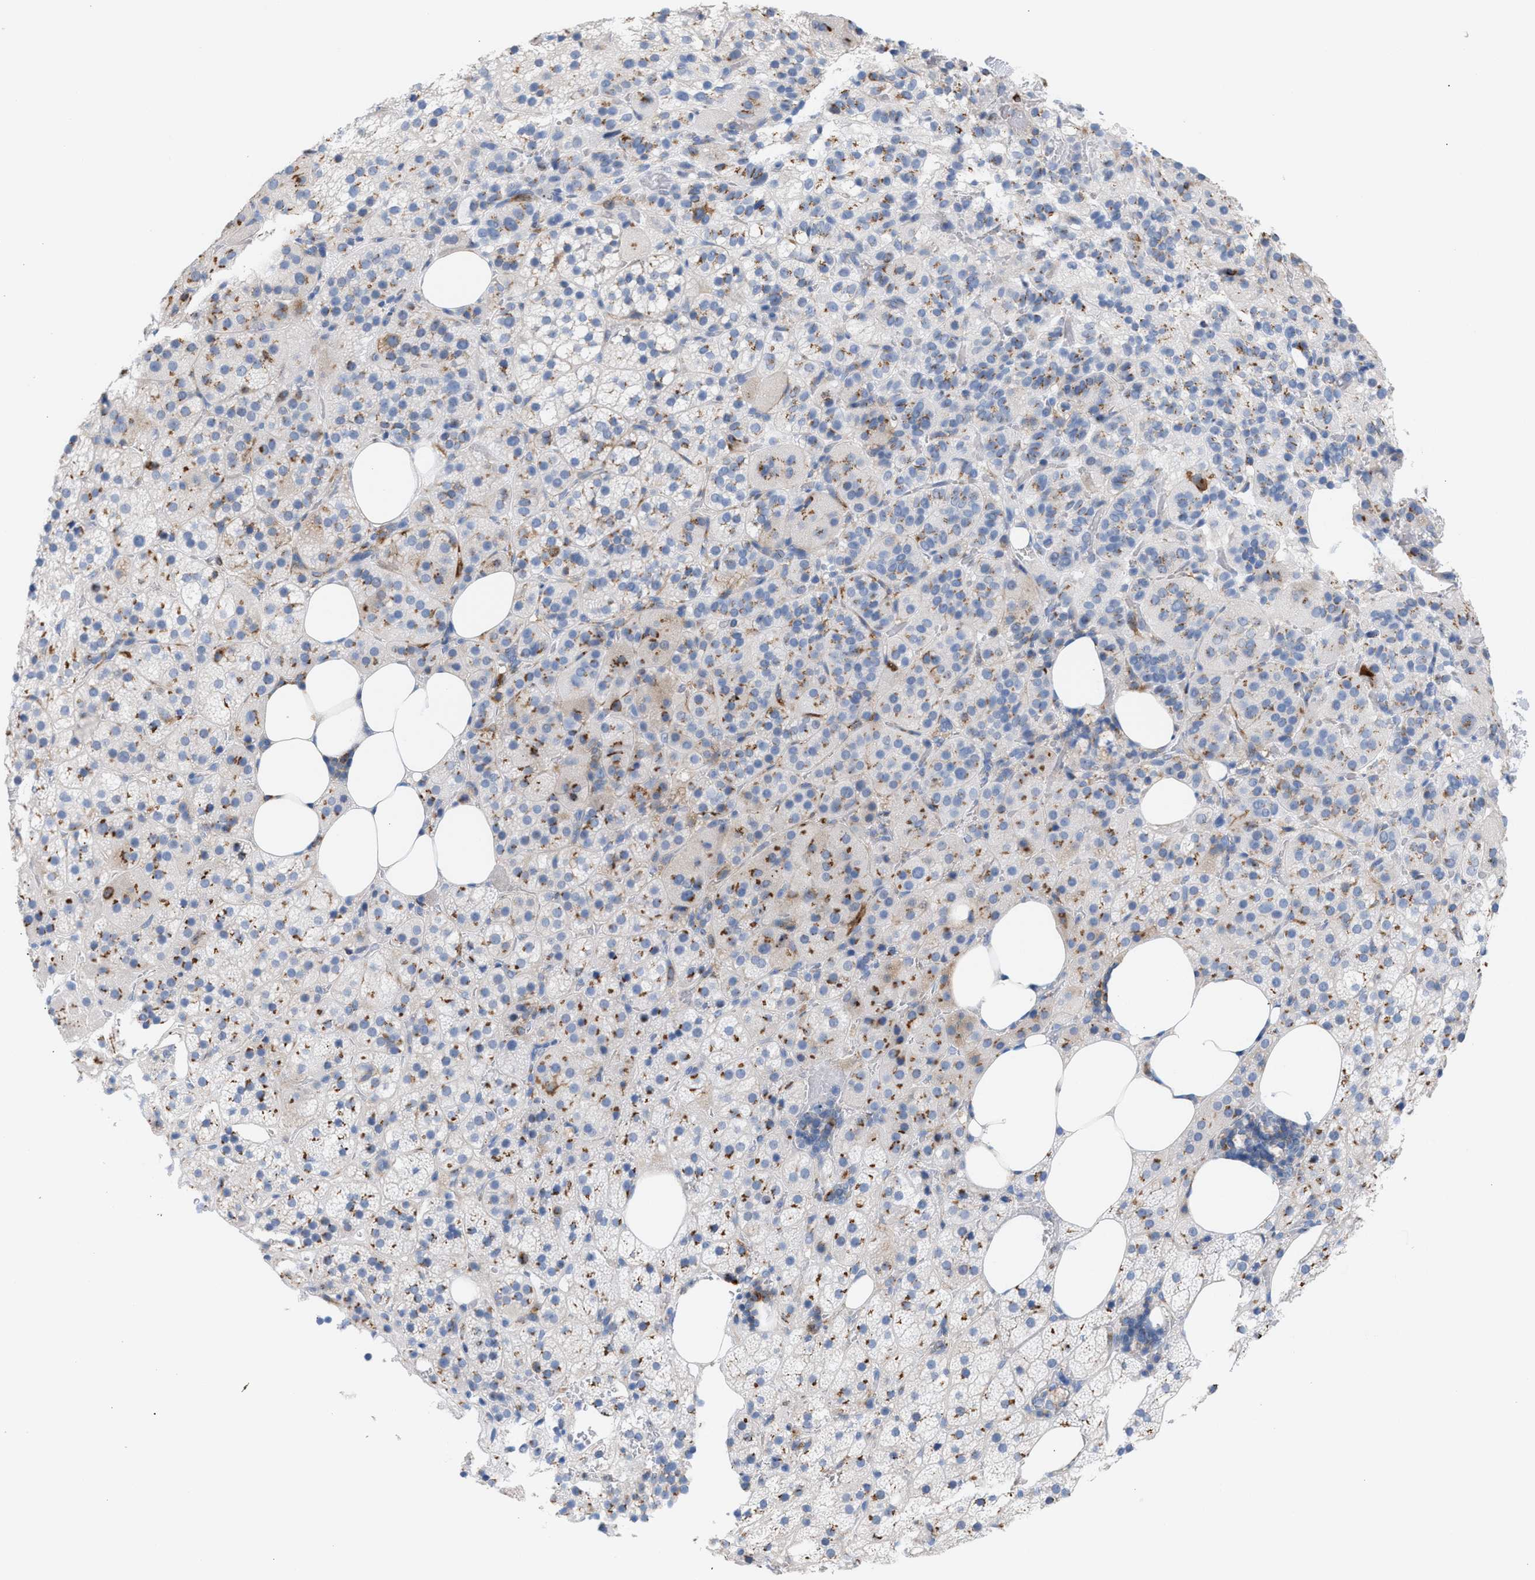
{"staining": {"intensity": "moderate", "quantity": "25%-75%", "location": "cytoplasmic/membranous"}, "tissue": "adrenal gland", "cell_type": "Glandular cells", "image_type": "normal", "snomed": [{"axis": "morphology", "description": "Normal tissue, NOS"}, {"axis": "topography", "description": "Adrenal gland"}], "caption": "Immunohistochemistry (DAB) staining of benign adrenal gland exhibits moderate cytoplasmic/membranous protein staining in approximately 25%-75% of glandular cells. The protein is stained brown, and the nuclei are stained in blue (DAB IHC with brightfield microscopy, high magnification).", "gene": "TACC3", "patient": {"sex": "female", "age": 59}}